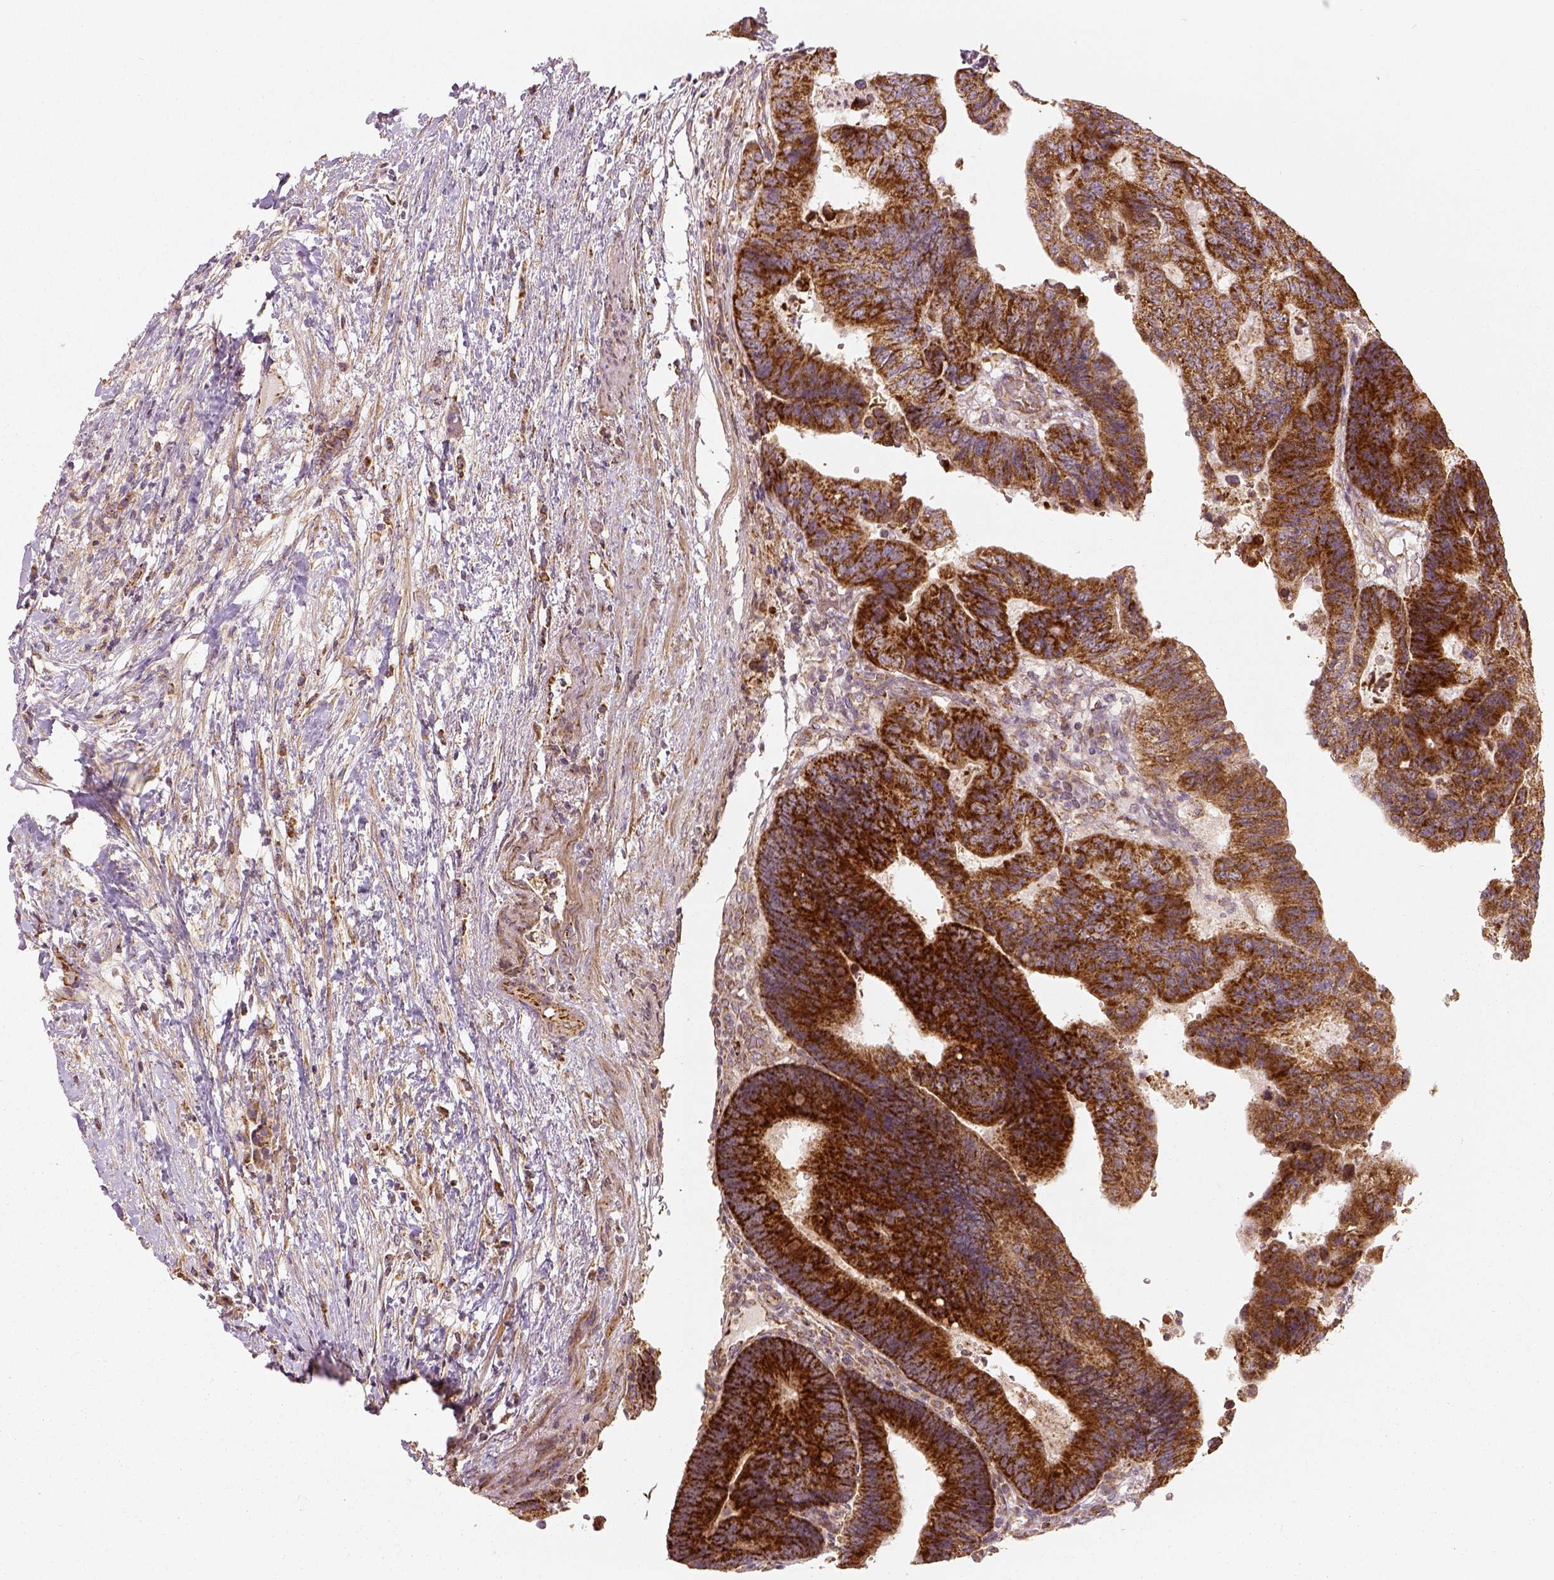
{"staining": {"intensity": "strong", "quantity": ">75%", "location": "cytoplasmic/membranous"}, "tissue": "colorectal cancer", "cell_type": "Tumor cells", "image_type": "cancer", "snomed": [{"axis": "morphology", "description": "Adenocarcinoma, NOS"}, {"axis": "topography", "description": "Colon"}], "caption": "Immunohistochemical staining of human colorectal cancer exhibits strong cytoplasmic/membranous protein staining in about >75% of tumor cells.", "gene": "PGAM5", "patient": {"sex": "female", "age": 48}}